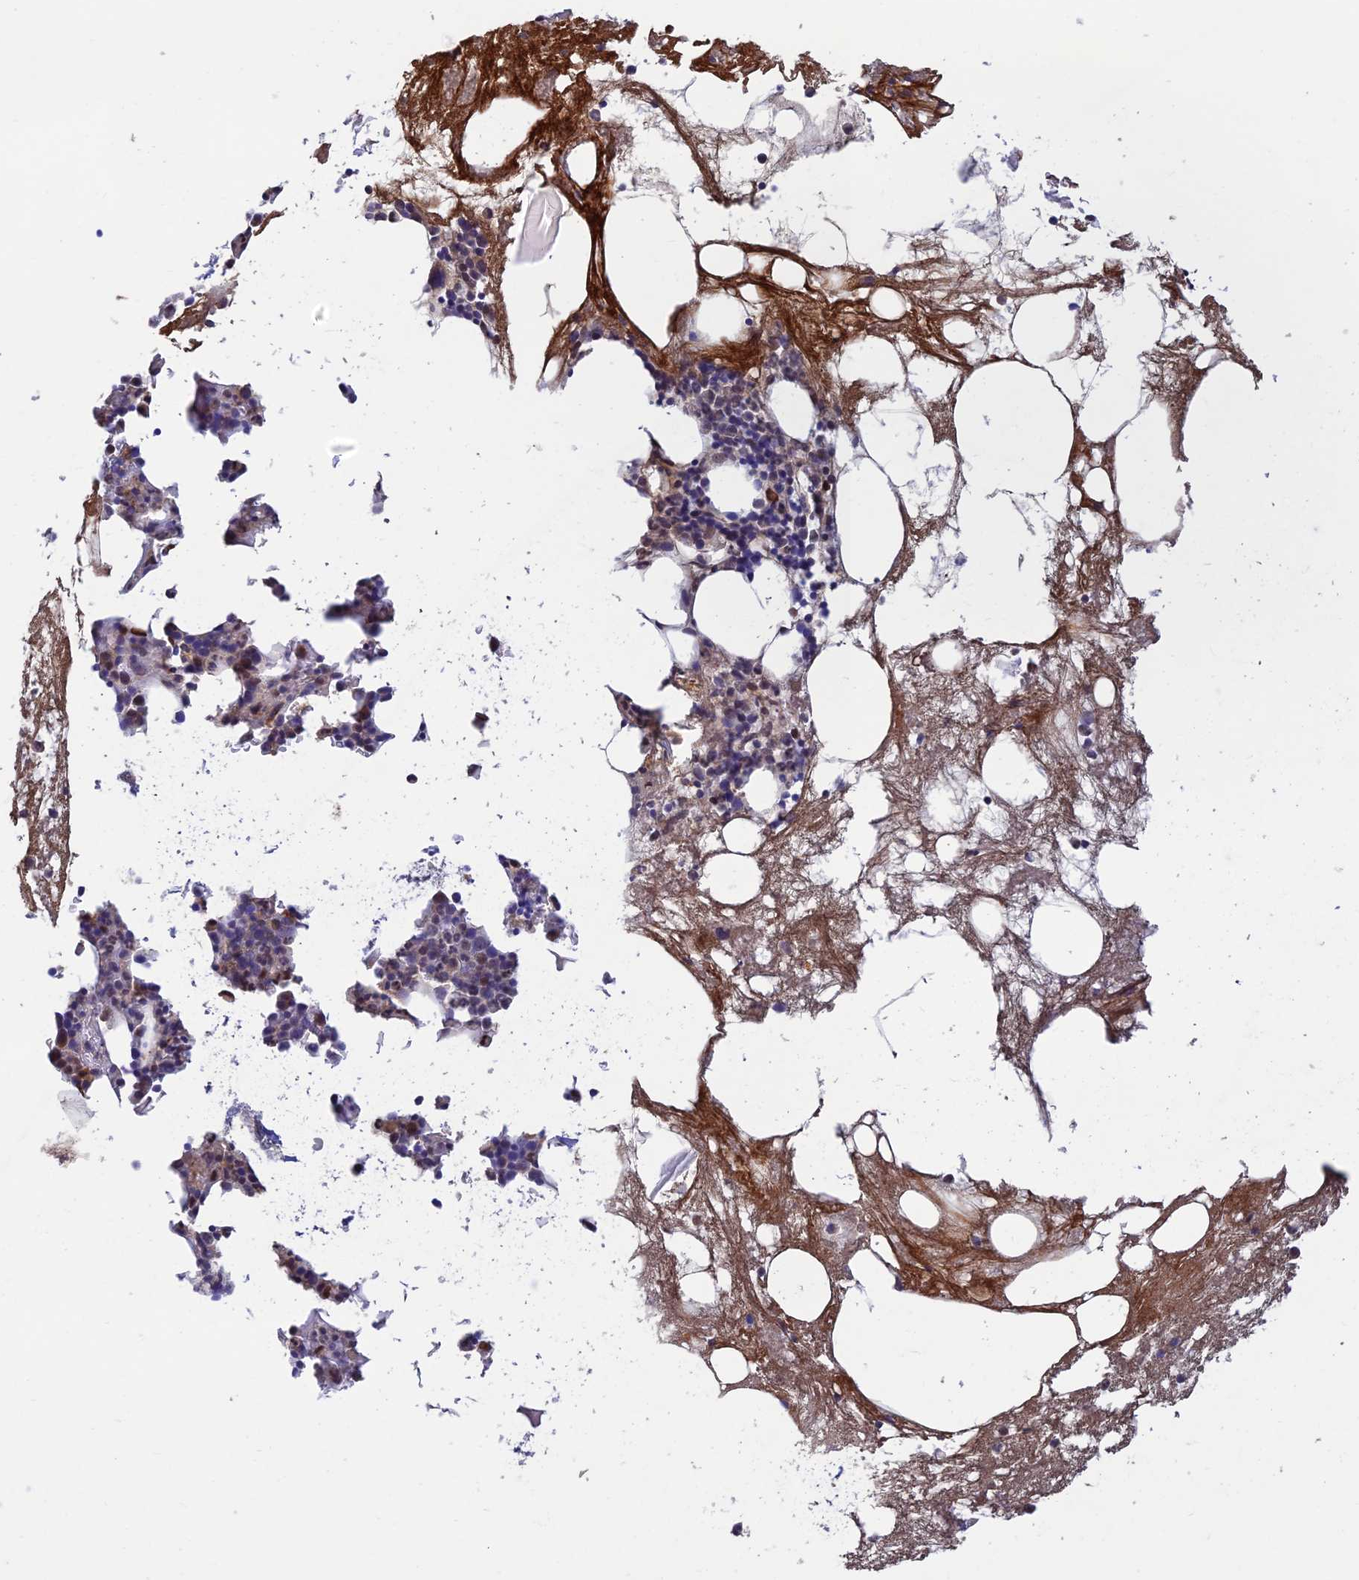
{"staining": {"intensity": "moderate", "quantity": "<25%", "location": "nuclear"}, "tissue": "bone marrow", "cell_type": "Hematopoietic cells", "image_type": "normal", "snomed": [{"axis": "morphology", "description": "Normal tissue, NOS"}, {"axis": "topography", "description": "Bone marrow"}], "caption": "Protein analysis of benign bone marrow shows moderate nuclear staining in about <25% of hematopoietic cells. Ihc stains the protein of interest in brown and the nuclei are stained blue.", "gene": "FASTKD5", "patient": {"sex": "male", "age": 78}}